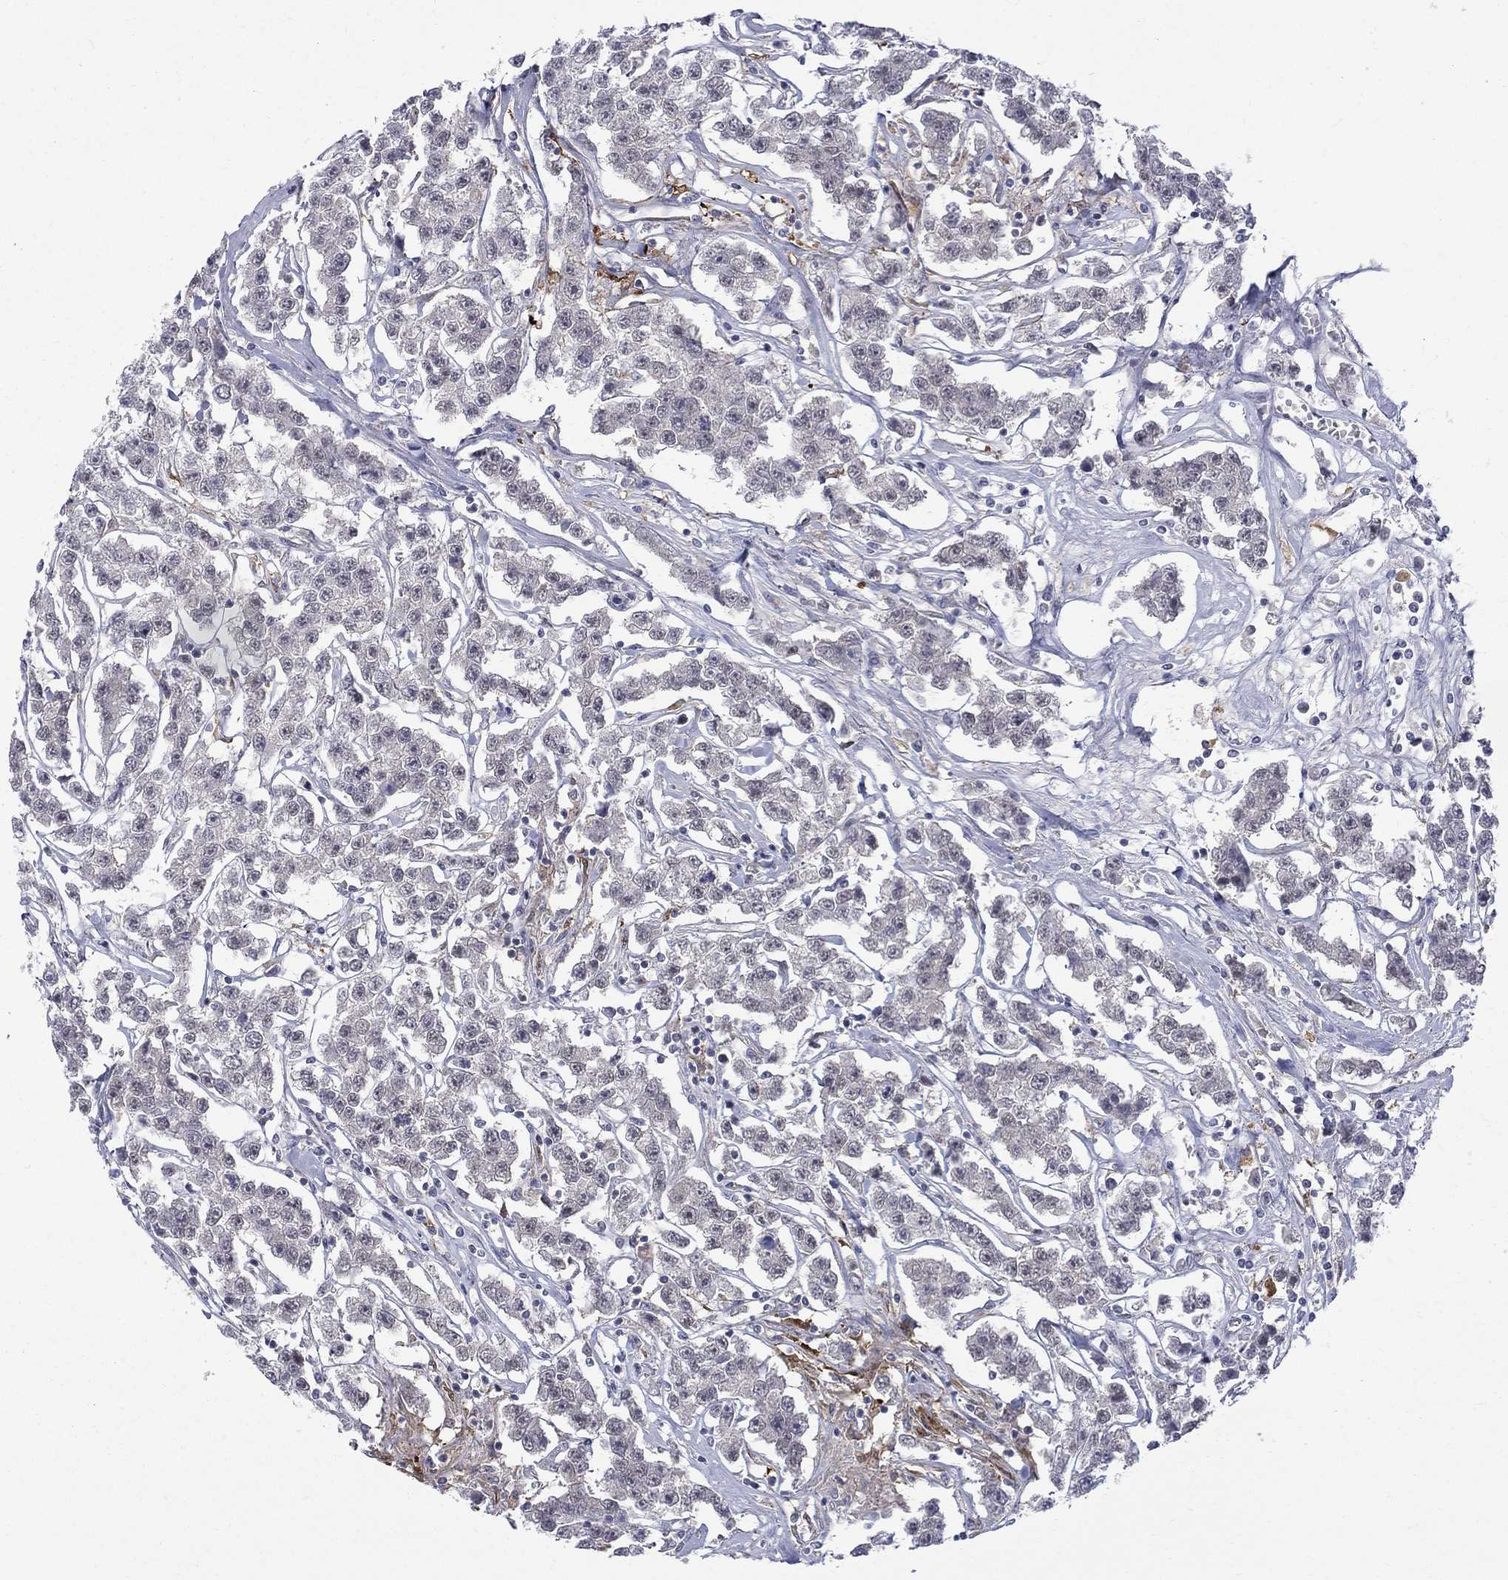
{"staining": {"intensity": "negative", "quantity": "none", "location": "none"}, "tissue": "testis cancer", "cell_type": "Tumor cells", "image_type": "cancer", "snomed": [{"axis": "morphology", "description": "Seminoma, NOS"}, {"axis": "topography", "description": "Testis"}], "caption": "Tumor cells show no significant staining in seminoma (testis).", "gene": "PCBP3", "patient": {"sex": "male", "age": 59}}